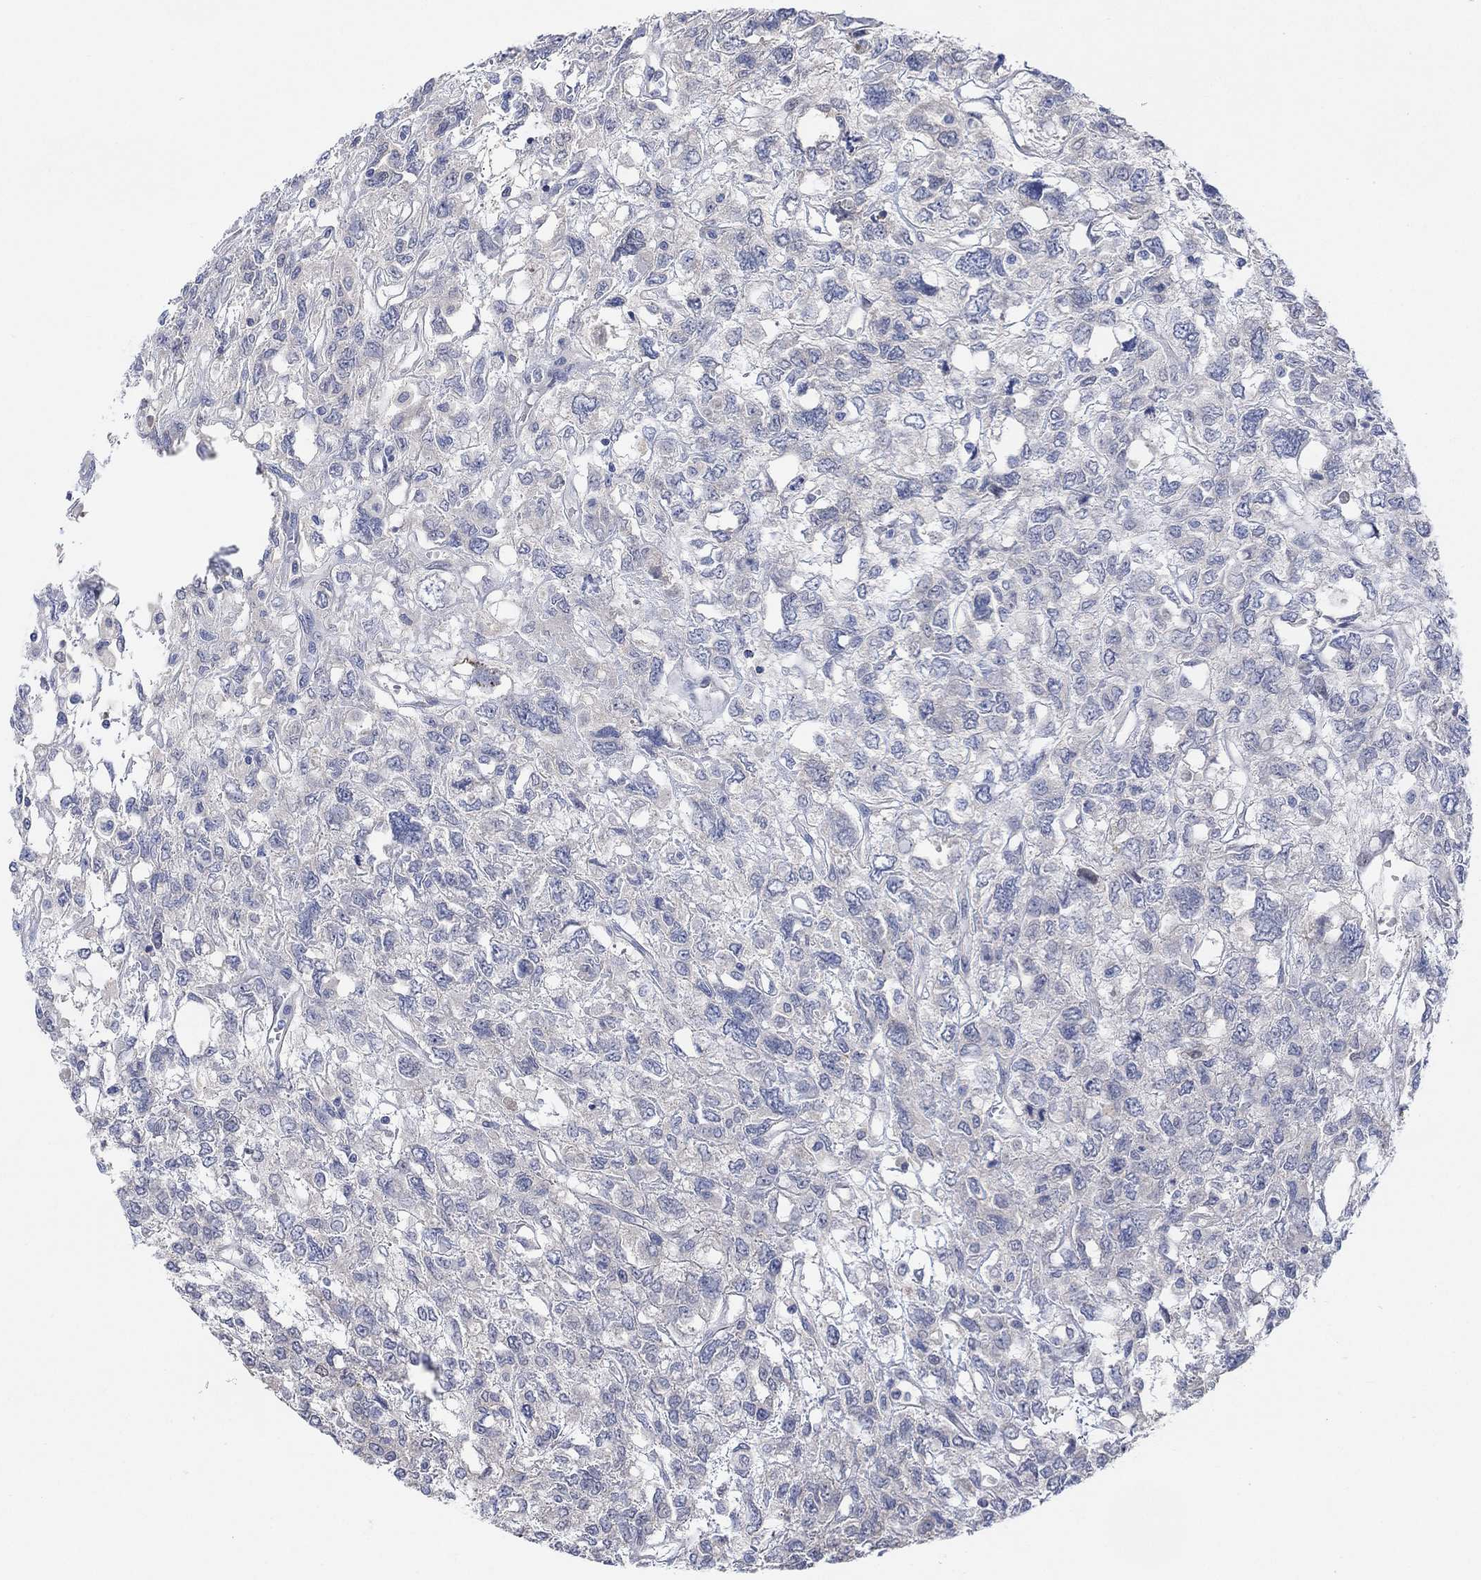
{"staining": {"intensity": "negative", "quantity": "none", "location": "none"}, "tissue": "testis cancer", "cell_type": "Tumor cells", "image_type": "cancer", "snomed": [{"axis": "morphology", "description": "Seminoma, NOS"}, {"axis": "topography", "description": "Testis"}], "caption": "The photomicrograph exhibits no staining of tumor cells in testis cancer. Nuclei are stained in blue.", "gene": "CNTF", "patient": {"sex": "male", "age": 52}}